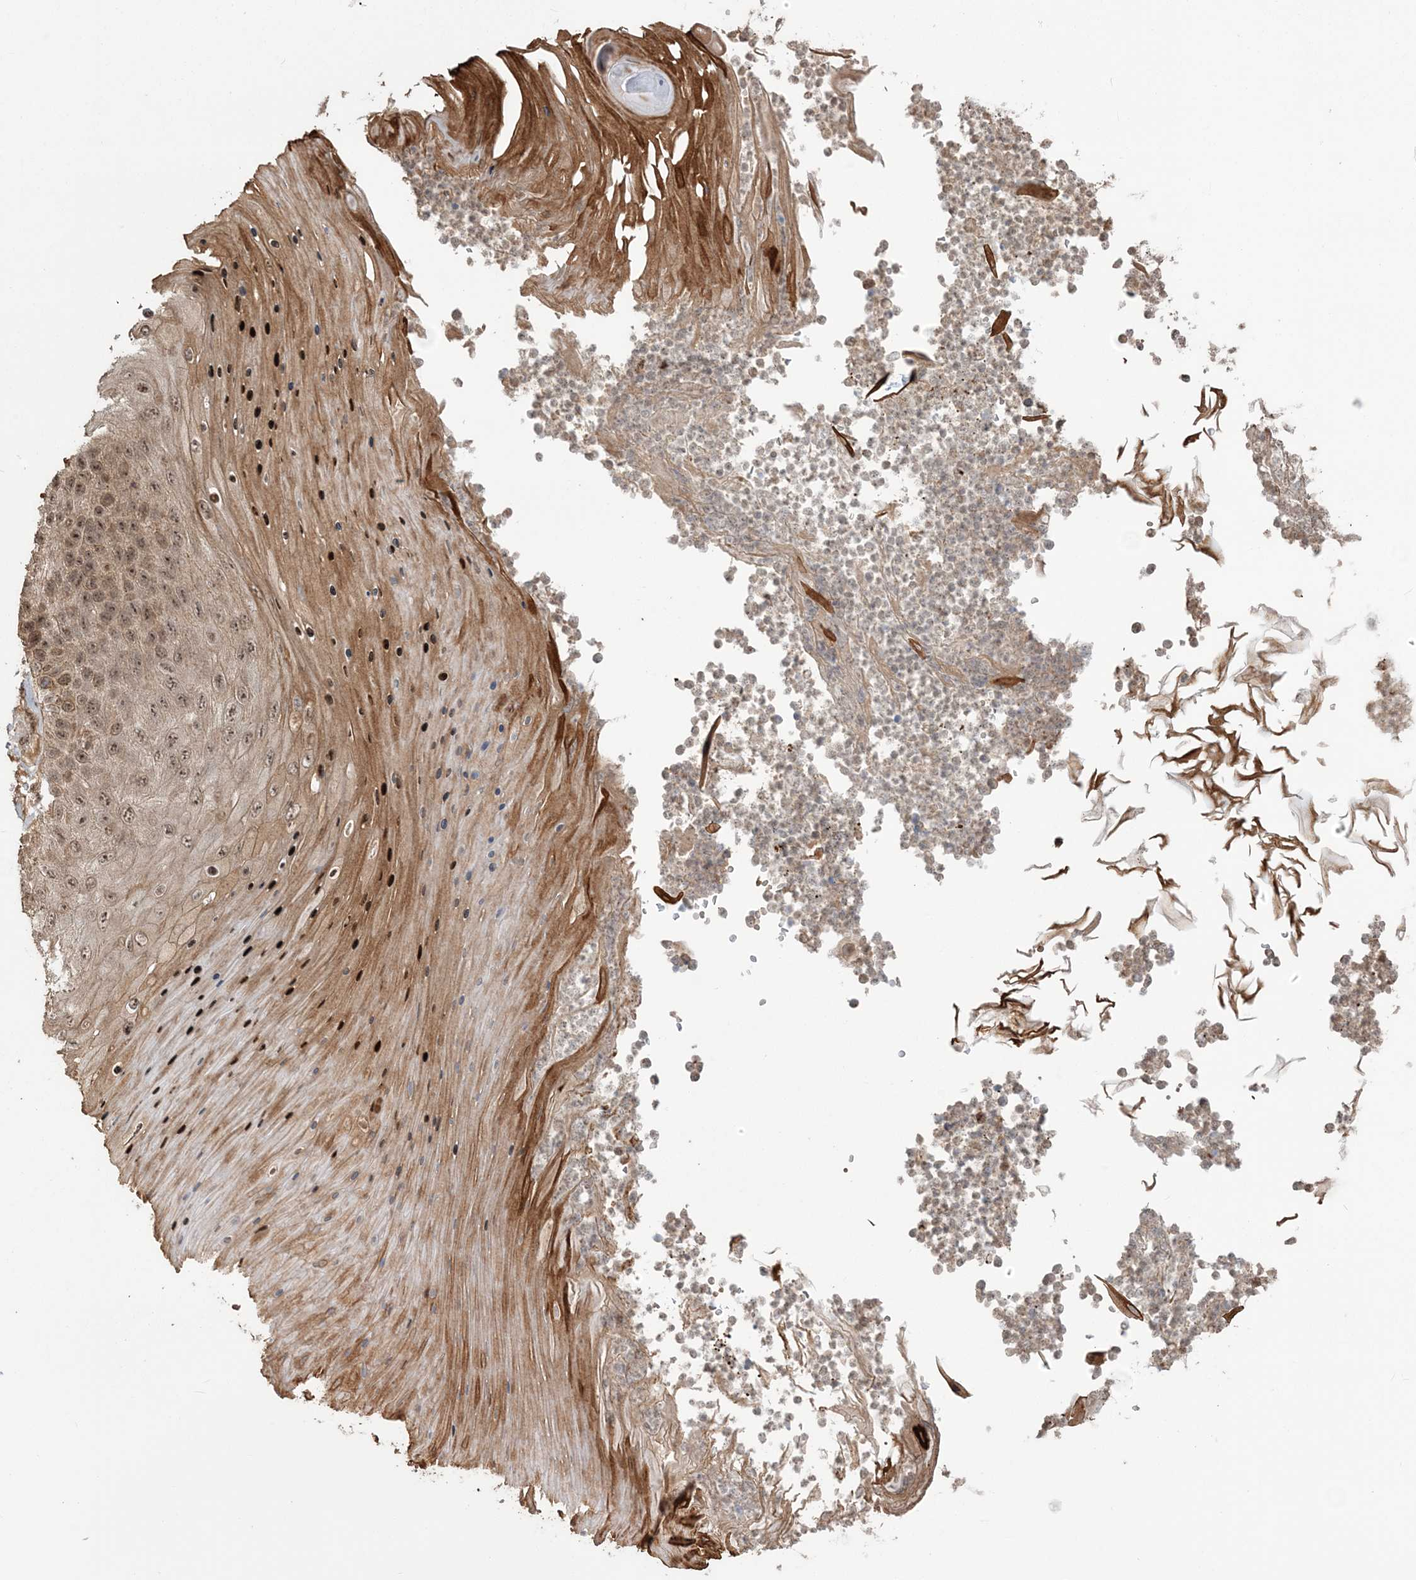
{"staining": {"intensity": "moderate", "quantity": ">75%", "location": "cytoplasmic/membranous,nuclear"}, "tissue": "skin cancer", "cell_type": "Tumor cells", "image_type": "cancer", "snomed": [{"axis": "morphology", "description": "Squamous cell carcinoma, NOS"}, {"axis": "topography", "description": "Skin"}], "caption": "Skin cancer (squamous cell carcinoma) was stained to show a protein in brown. There is medium levels of moderate cytoplasmic/membranous and nuclear positivity in about >75% of tumor cells.", "gene": "EPB41L4A", "patient": {"sex": "female", "age": 88}}